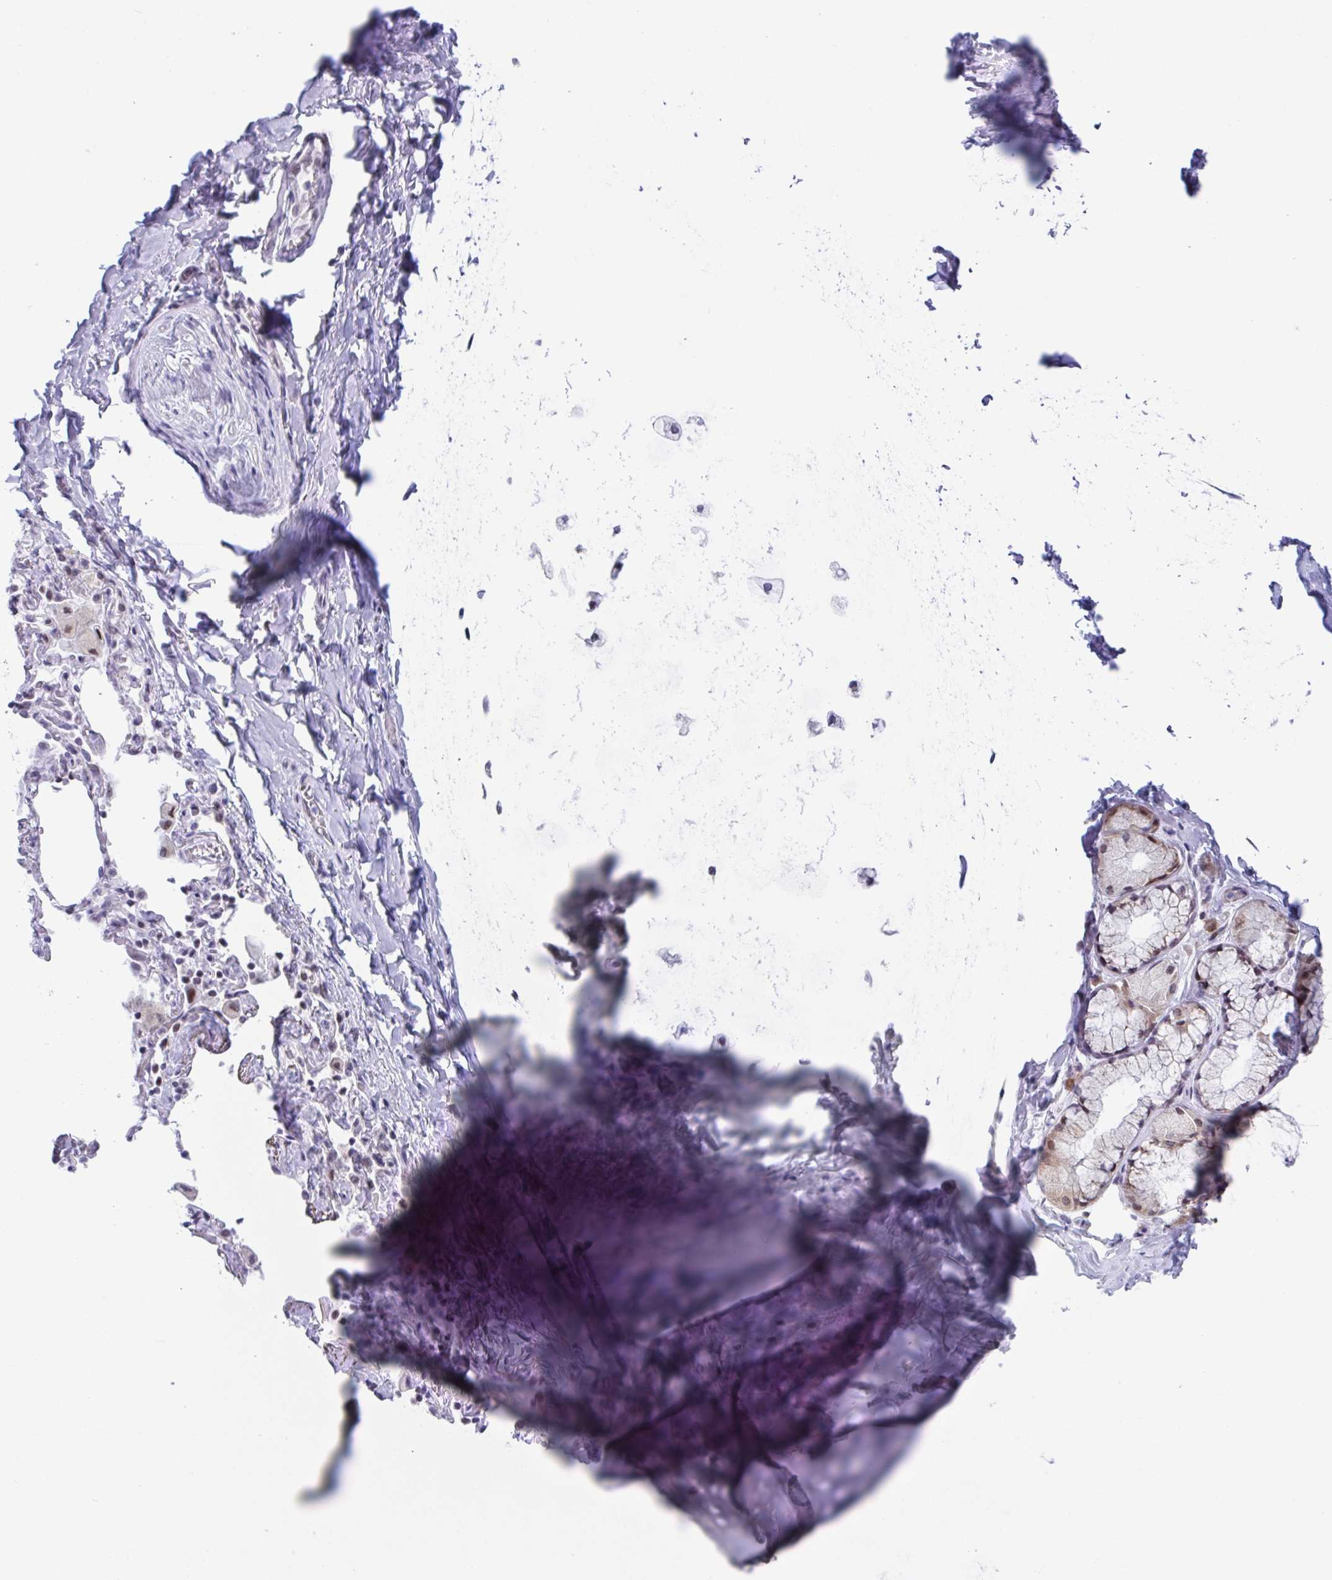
{"staining": {"intensity": "negative", "quantity": "none", "location": "none"}, "tissue": "soft tissue", "cell_type": "Chondrocytes", "image_type": "normal", "snomed": [{"axis": "morphology", "description": "Normal tissue, NOS"}, {"axis": "topography", "description": "Cartilage tissue"}, {"axis": "topography", "description": "Bronchus"}], "caption": "Soft tissue was stained to show a protein in brown. There is no significant staining in chondrocytes. (DAB immunohistochemistry visualized using brightfield microscopy, high magnification).", "gene": "WDR72", "patient": {"sex": "male", "age": 64}}